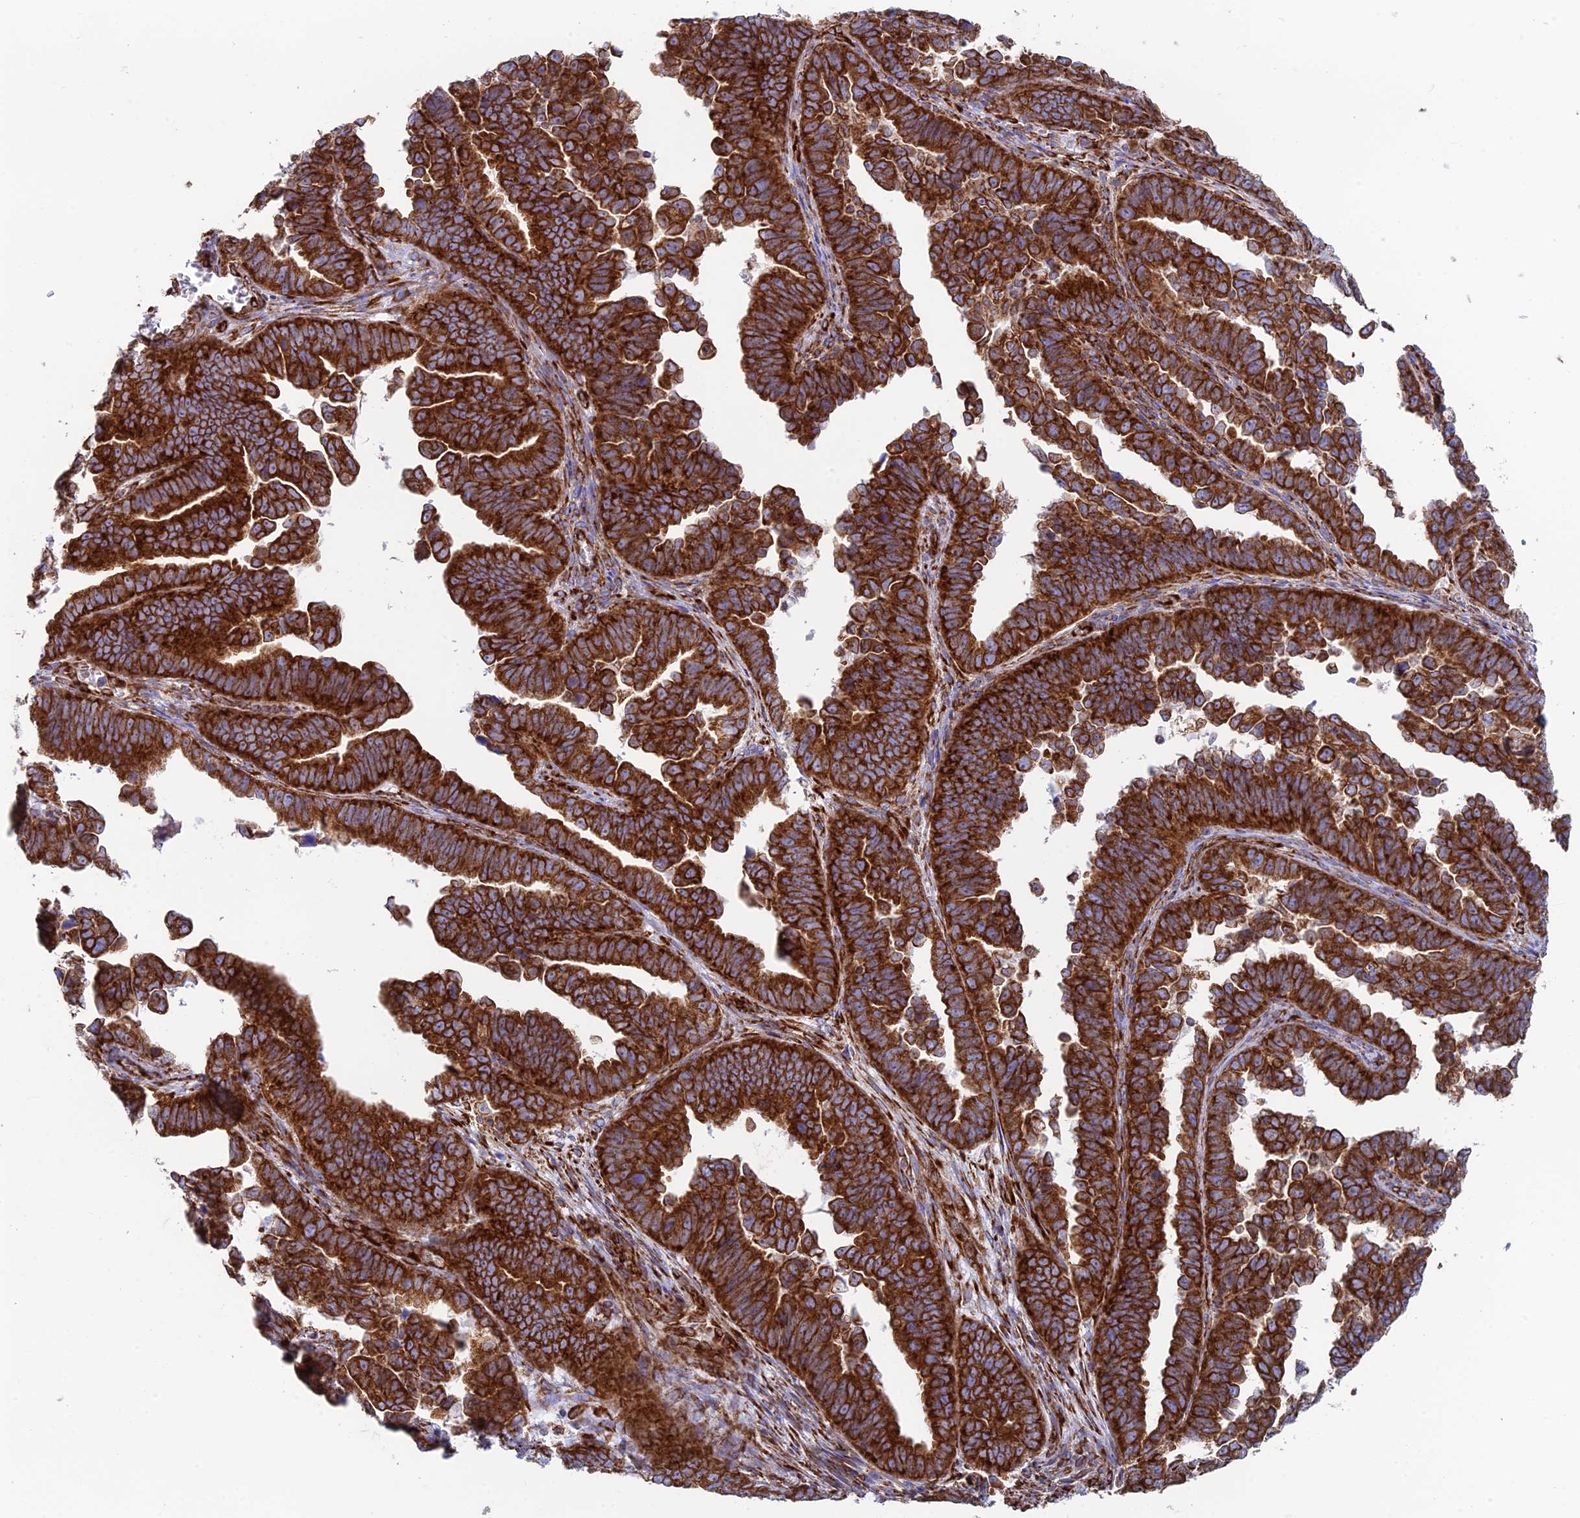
{"staining": {"intensity": "strong", "quantity": ">75%", "location": "cytoplasmic/membranous"}, "tissue": "endometrial cancer", "cell_type": "Tumor cells", "image_type": "cancer", "snomed": [{"axis": "morphology", "description": "Adenocarcinoma, NOS"}, {"axis": "topography", "description": "Endometrium"}], "caption": "IHC photomicrograph of endometrial cancer stained for a protein (brown), which displays high levels of strong cytoplasmic/membranous expression in about >75% of tumor cells.", "gene": "CCDC69", "patient": {"sex": "female", "age": 75}}